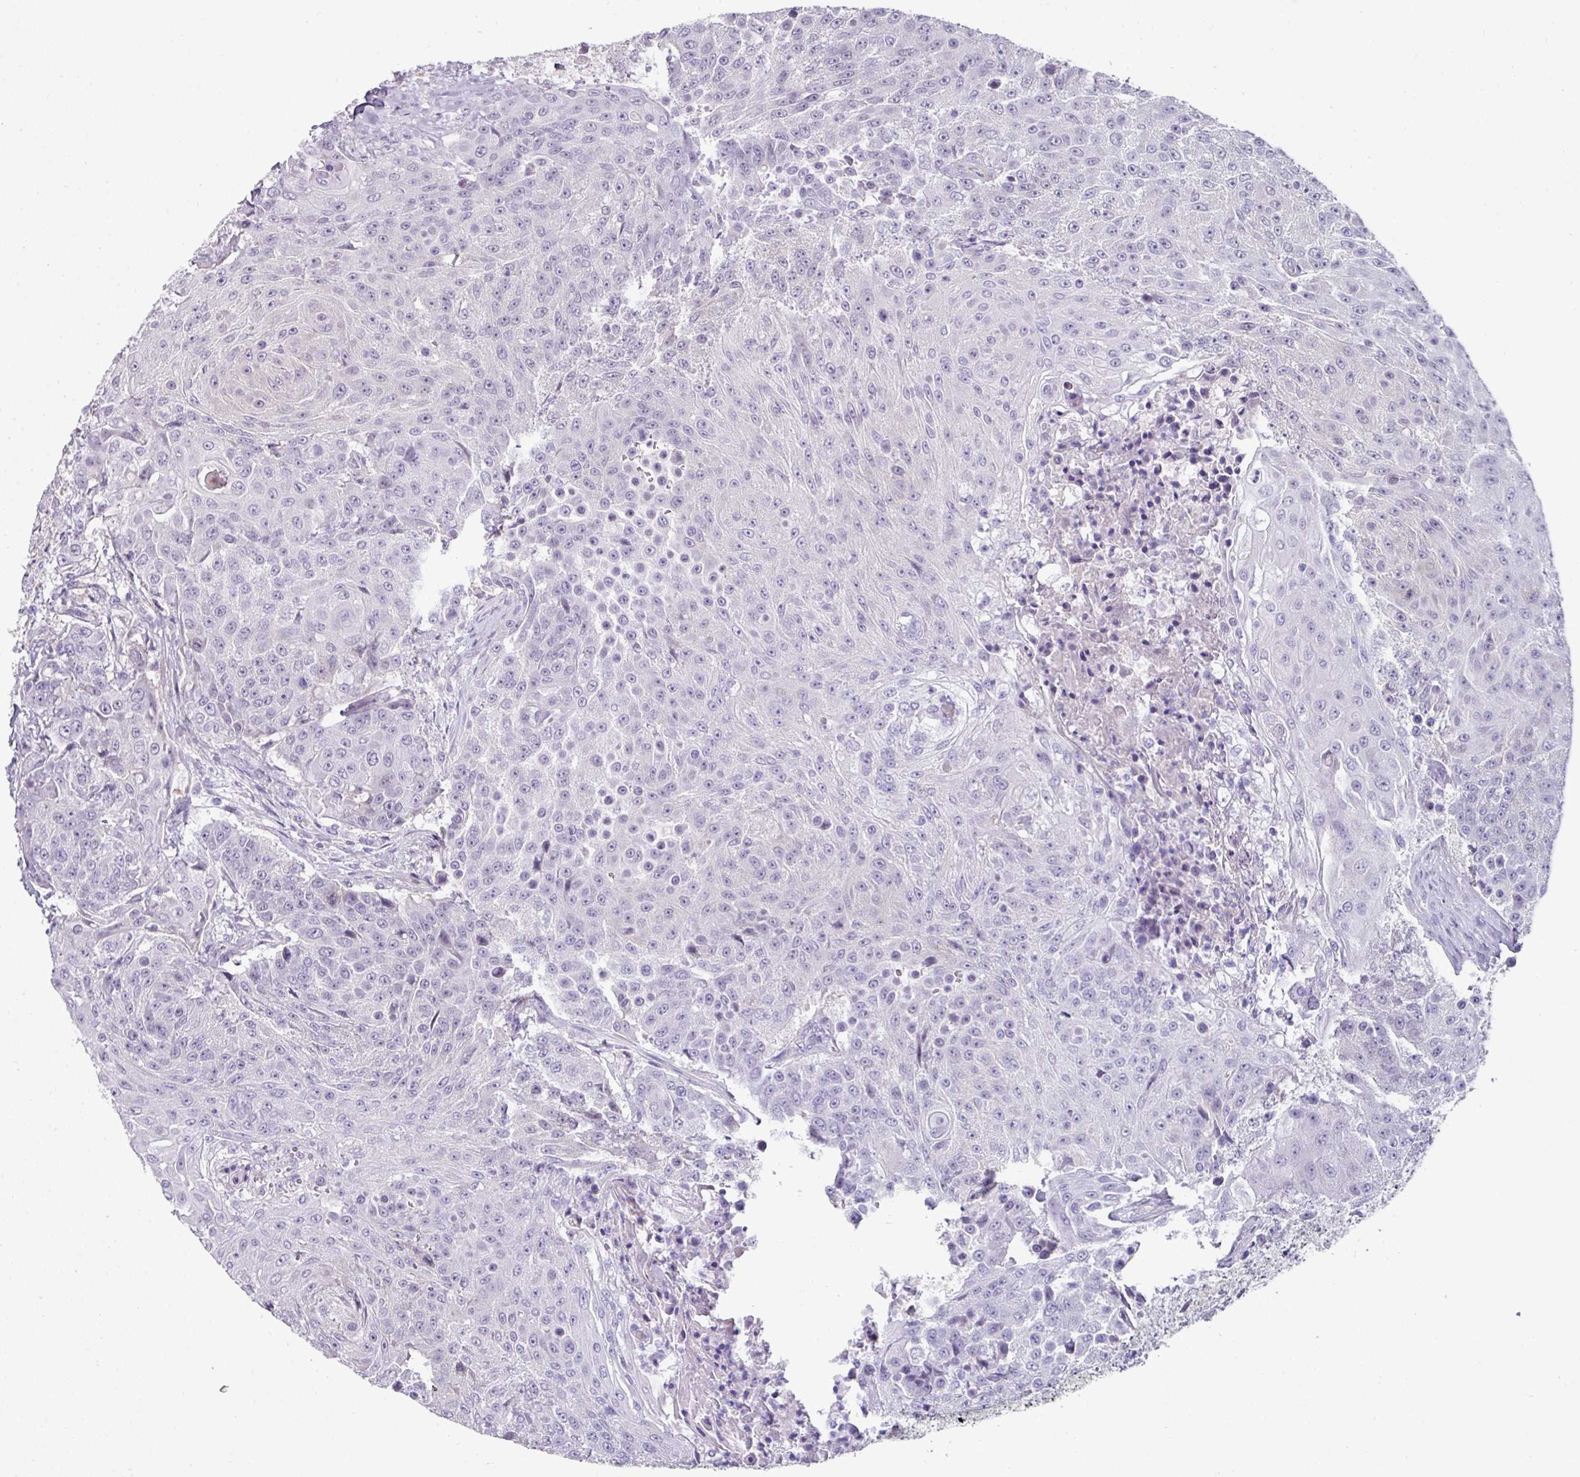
{"staining": {"intensity": "negative", "quantity": "none", "location": "none"}, "tissue": "urothelial cancer", "cell_type": "Tumor cells", "image_type": "cancer", "snomed": [{"axis": "morphology", "description": "Urothelial carcinoma, High grade"}, {"axis": "topography", "description": "Urinary bladder"}], "caption": "The IHC histopathology image has no significant expression in tumor cells of urothelial cancer tissue.", "gene": "EYA3", "patient": {"sex": "female", "age": 63}}